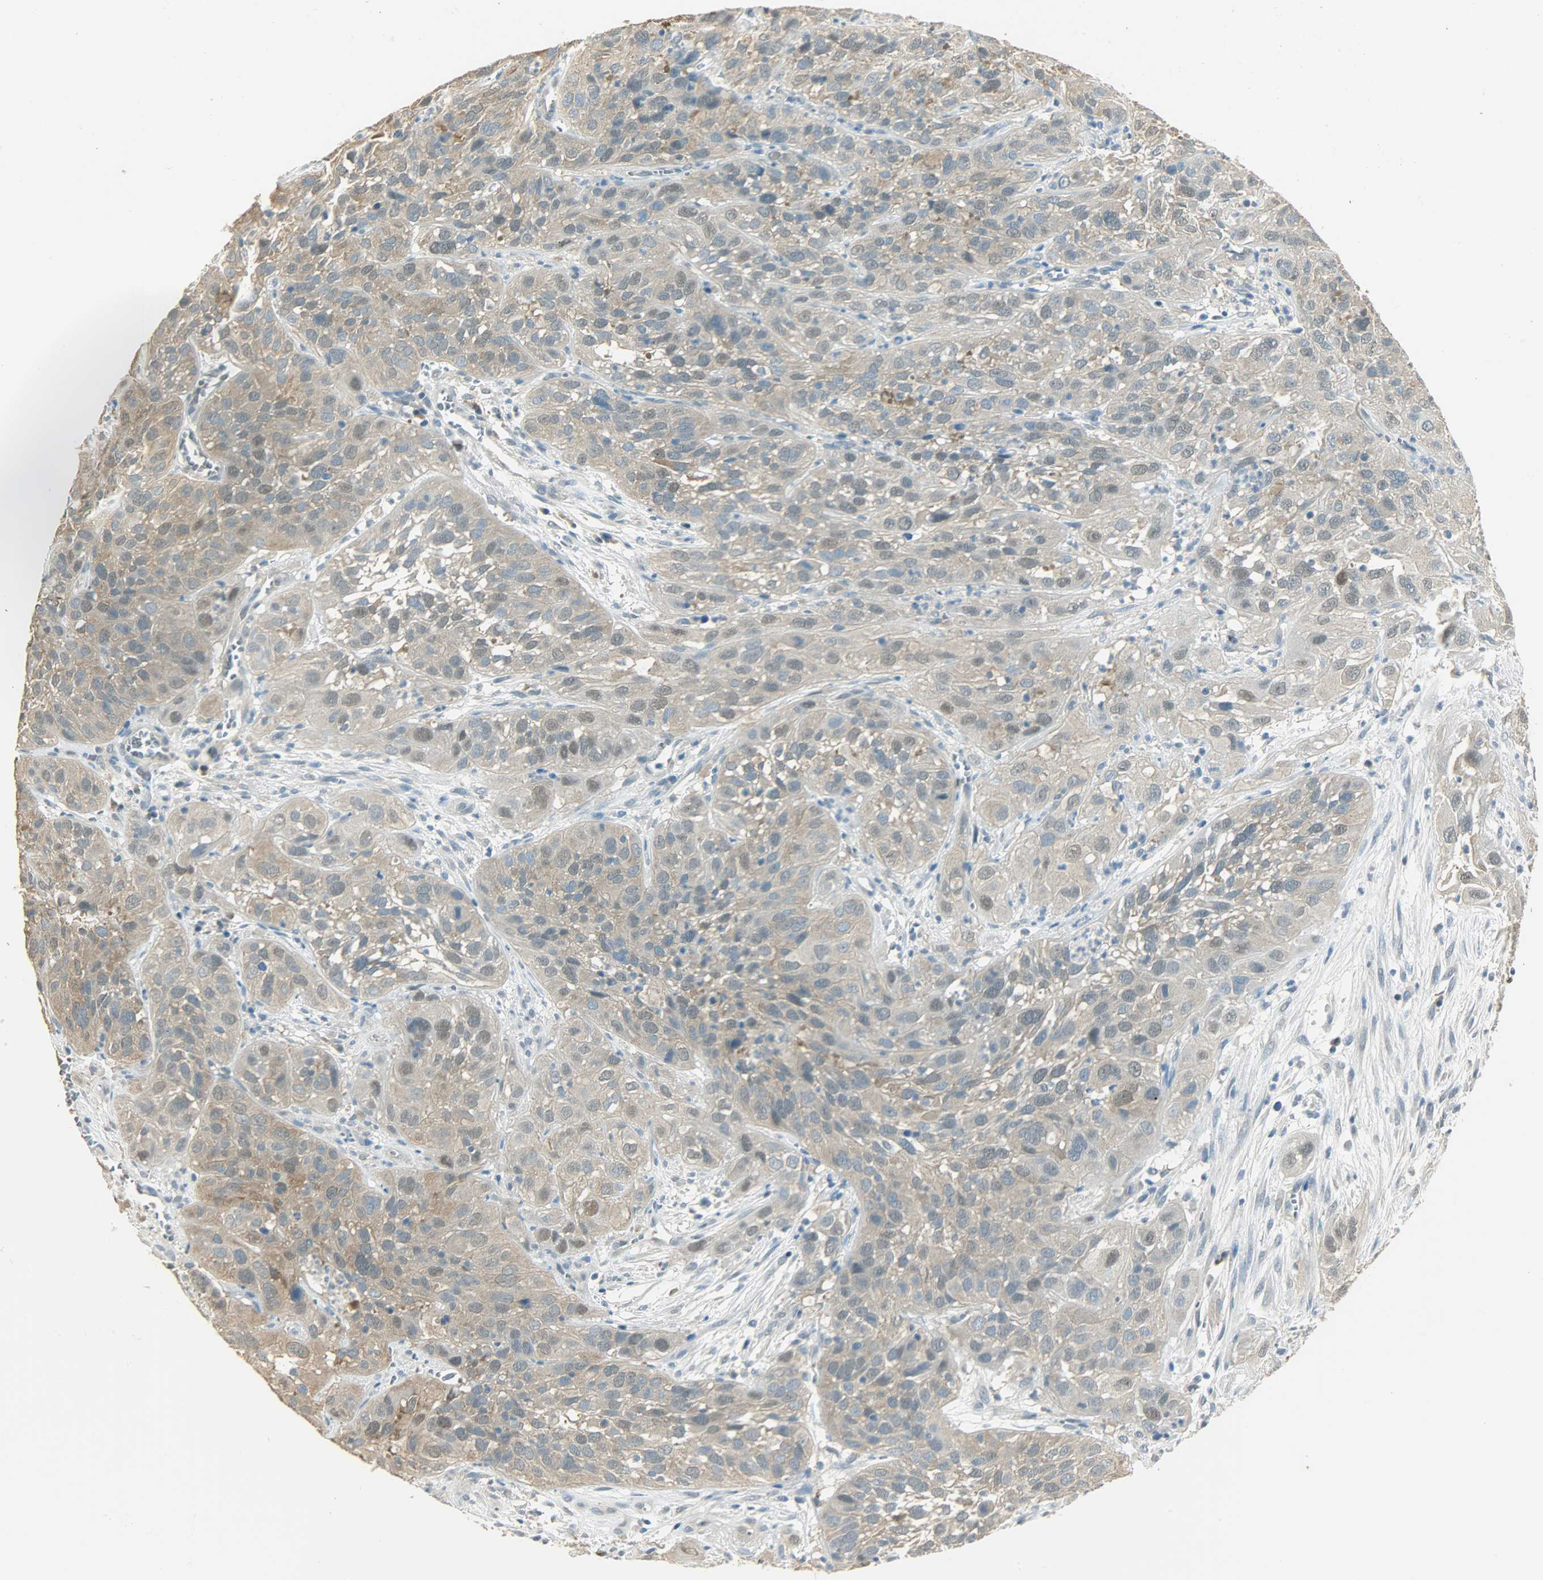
{"staining": {"intensity": "moderate", "quantity": "<25%", "location": "nuclear"}, "tissue": "cervical cancer", "cell_type": "Tumor cells", "image_type": "cancer", "snomed": [{"axis": "morphology", "description": "Squamous cell carcinoma, NOS"}, {"axis": "topography", "description": "Cervix"}], "caption": "Protein staining of cervical cancer (squamous cell carcinoma) tissue reveals moderate nuclear expression in approximately <25% of tumor cells.", "gene": "PRMT5", "patient": {"sex": "female", "age": 32}}